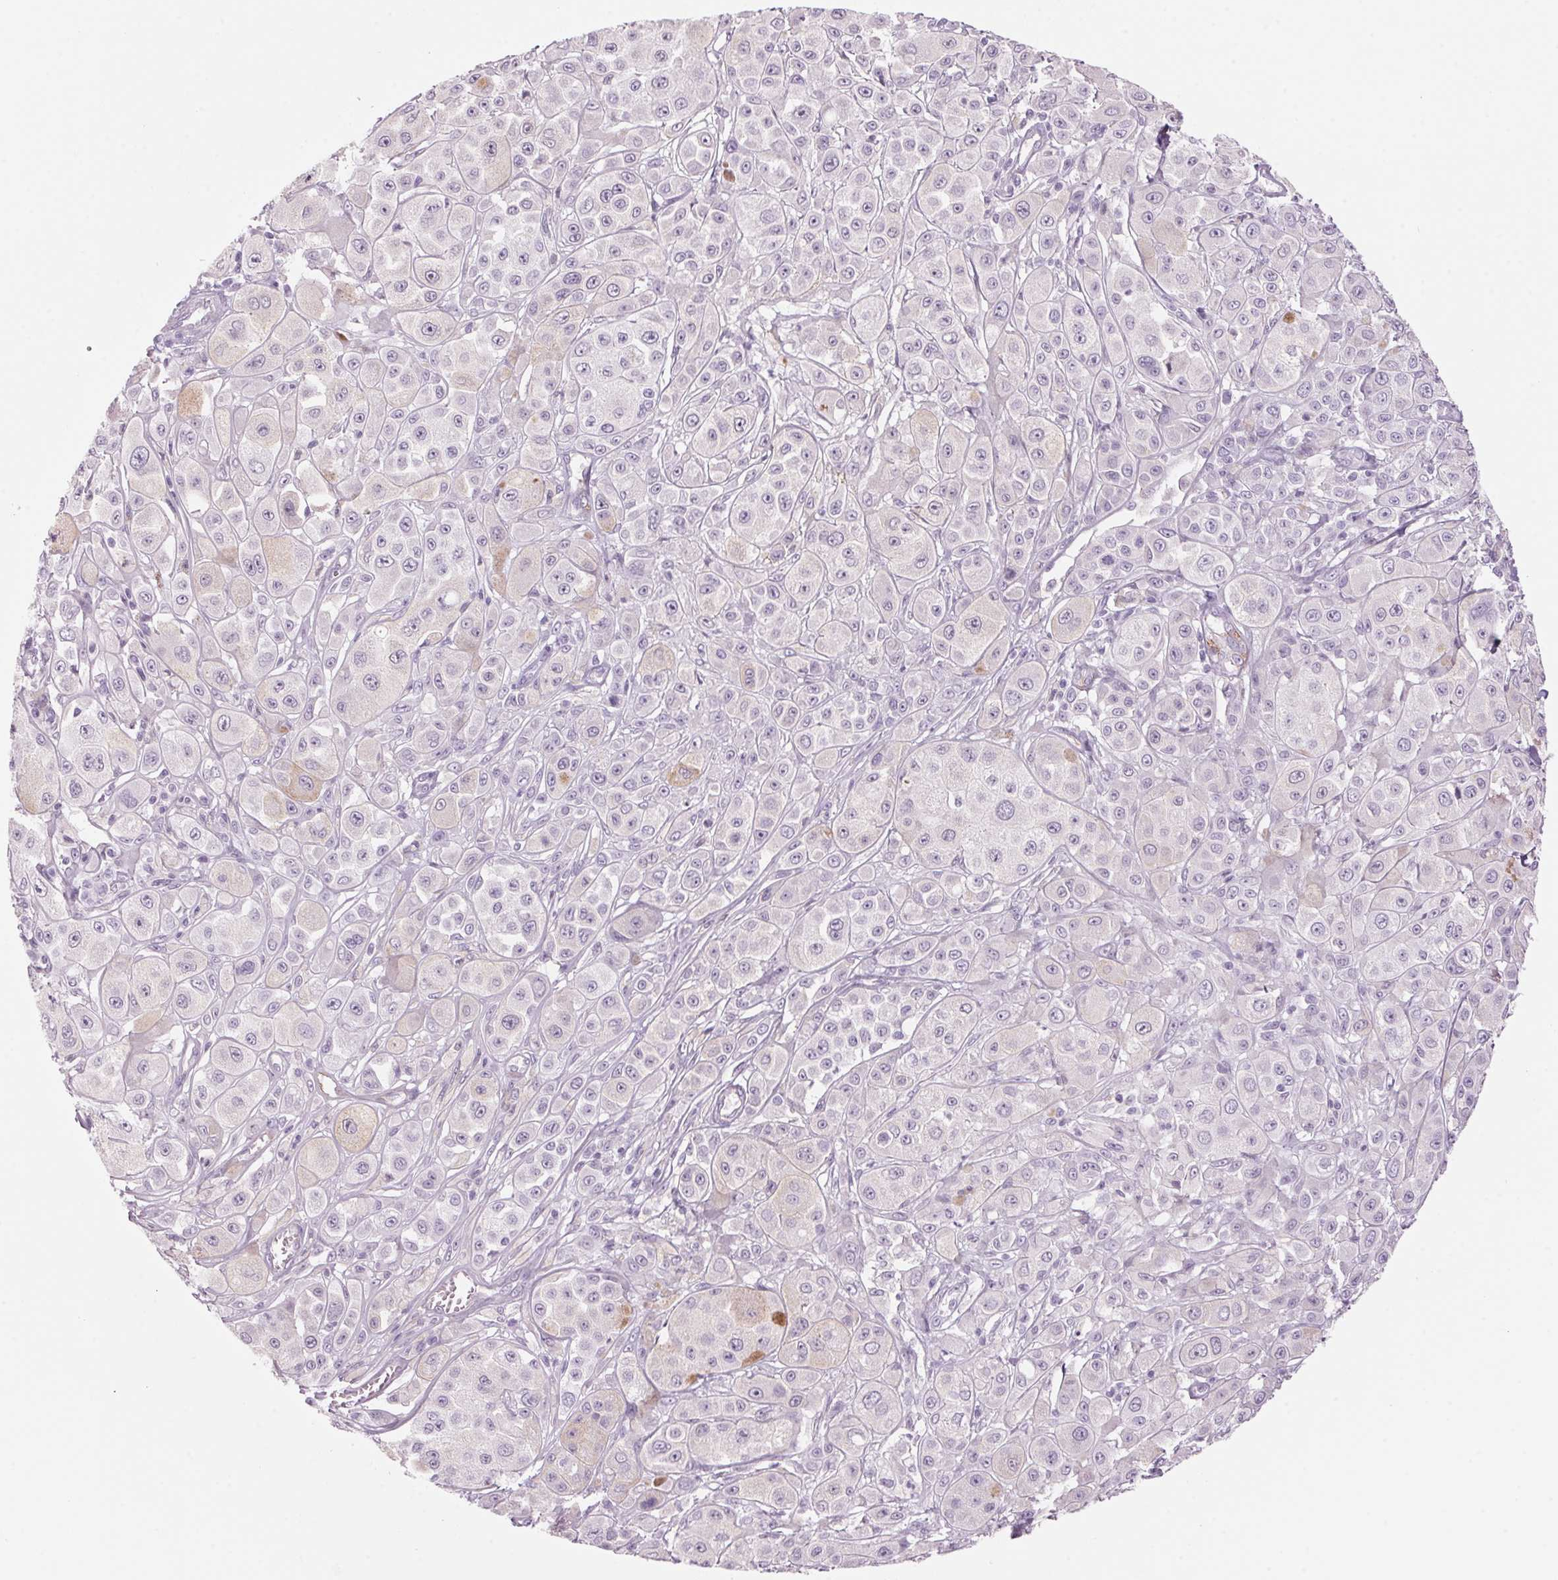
{"staining": {"intensity": "negative", "quantity": "none", "location": "none"}, "tissue": "melanoma", "cell_type": "Tumor cells", "image_type": "cancer", "snomed": [{"axis": "morphology", "description": "Malignant melanoma, NOS"}, {"axis": "topography", "description": "Skin"}], "caption": "Micrograph shows no significant protein expression in tumor cells of malignant melanoma.", "gene": "ADAM20", "patient": {"sex": "male", "age": 67}}